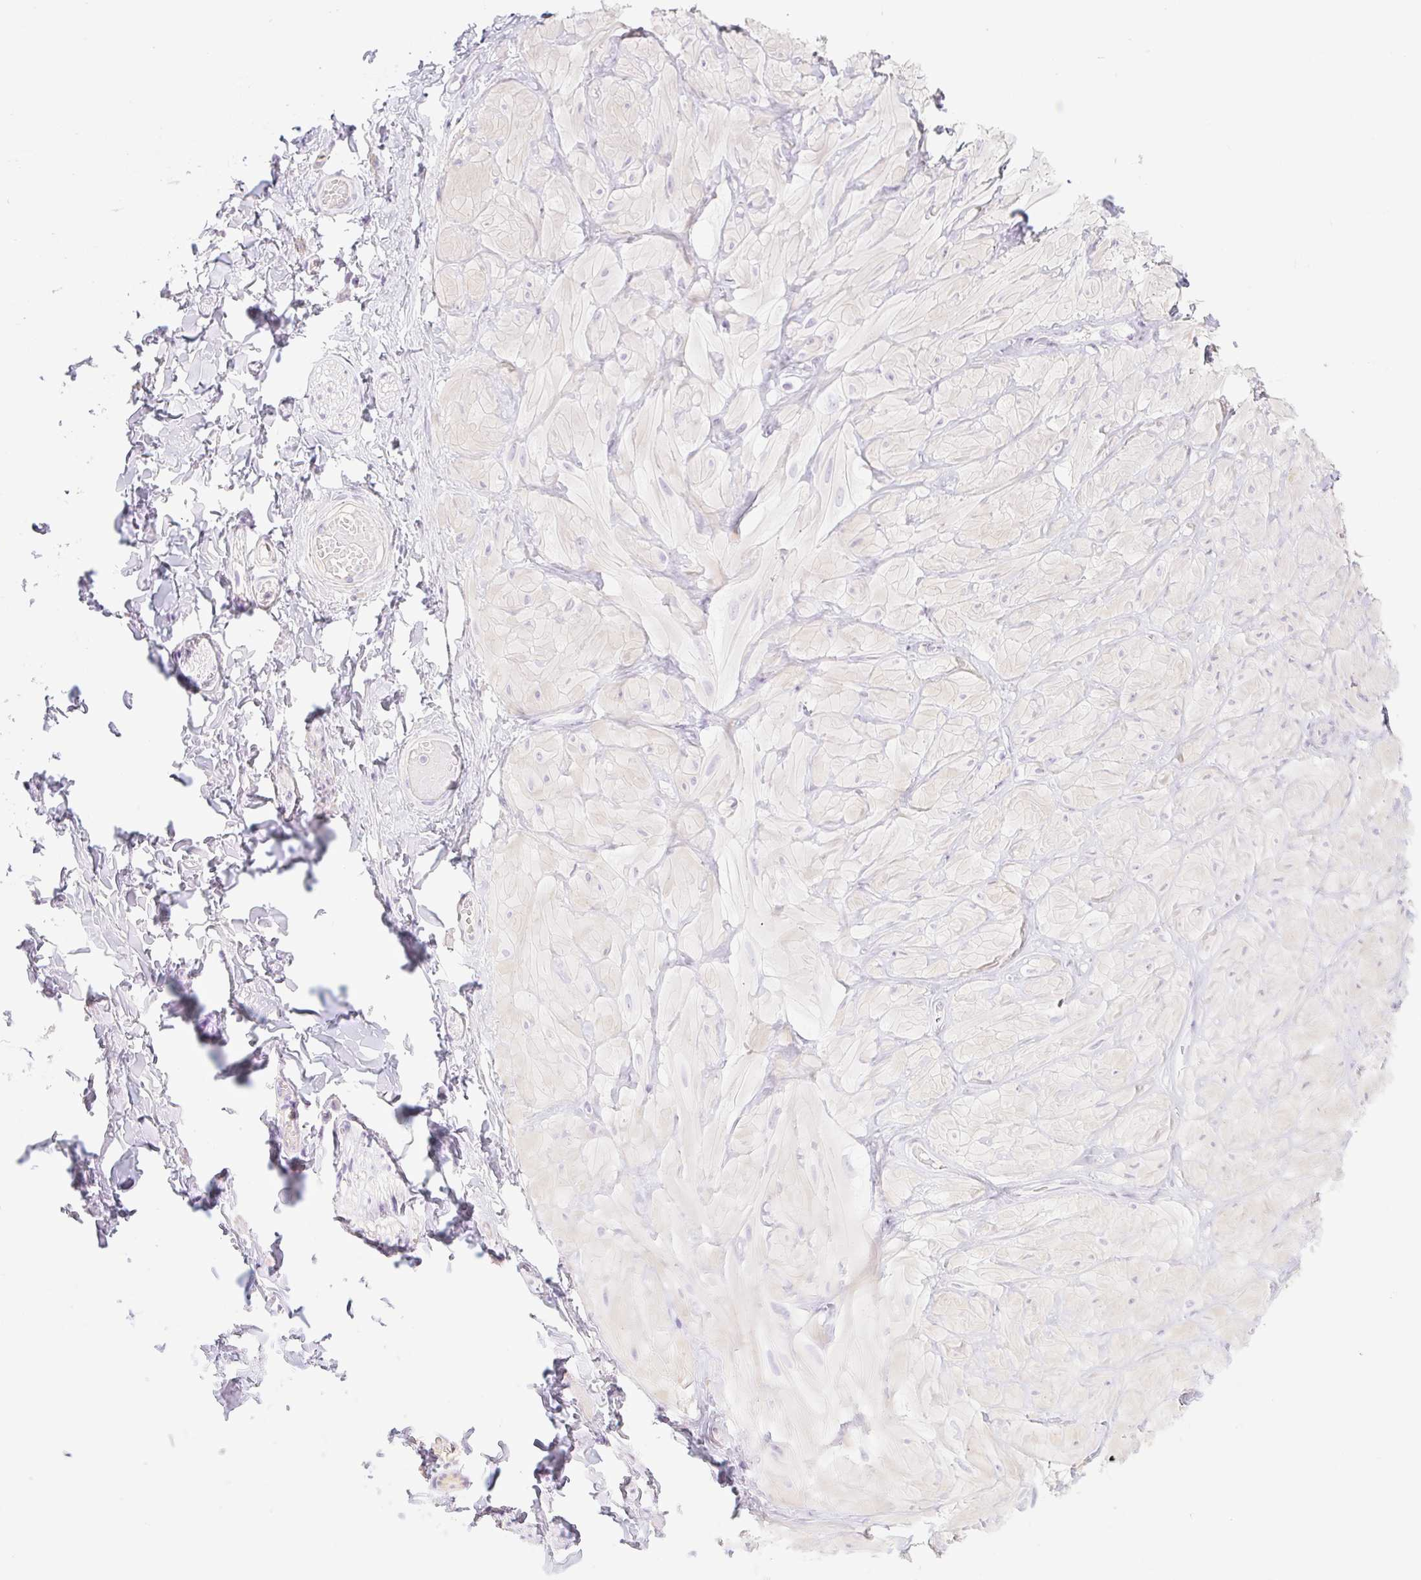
{"staining": {"intensity": "negative", "quantity": "none", "location": "none"}, "tissue": "adipose tissue", "cell_type": "Adipocytes", "image_type": "normal", "snomed": [{"axis": "morphology", "description": "Normal tissue, NOS"}, {"axis": "topography", "description": "Soft tissue"}, {"axis": "topography", "description": "Adipose tissue"}, {"axis": "topography", "description": "Vascular tissue"}, {"axis": "topography", "description": "Peripheral nerve tissue"}], "caption": "This is a photomicrograph of immunohistochemistry (IHC) staining of benign adipose tissue, which shows no staining in adipocytes.", "gene": "MIA2", "patient": {"sex": "male", "age": 29}}